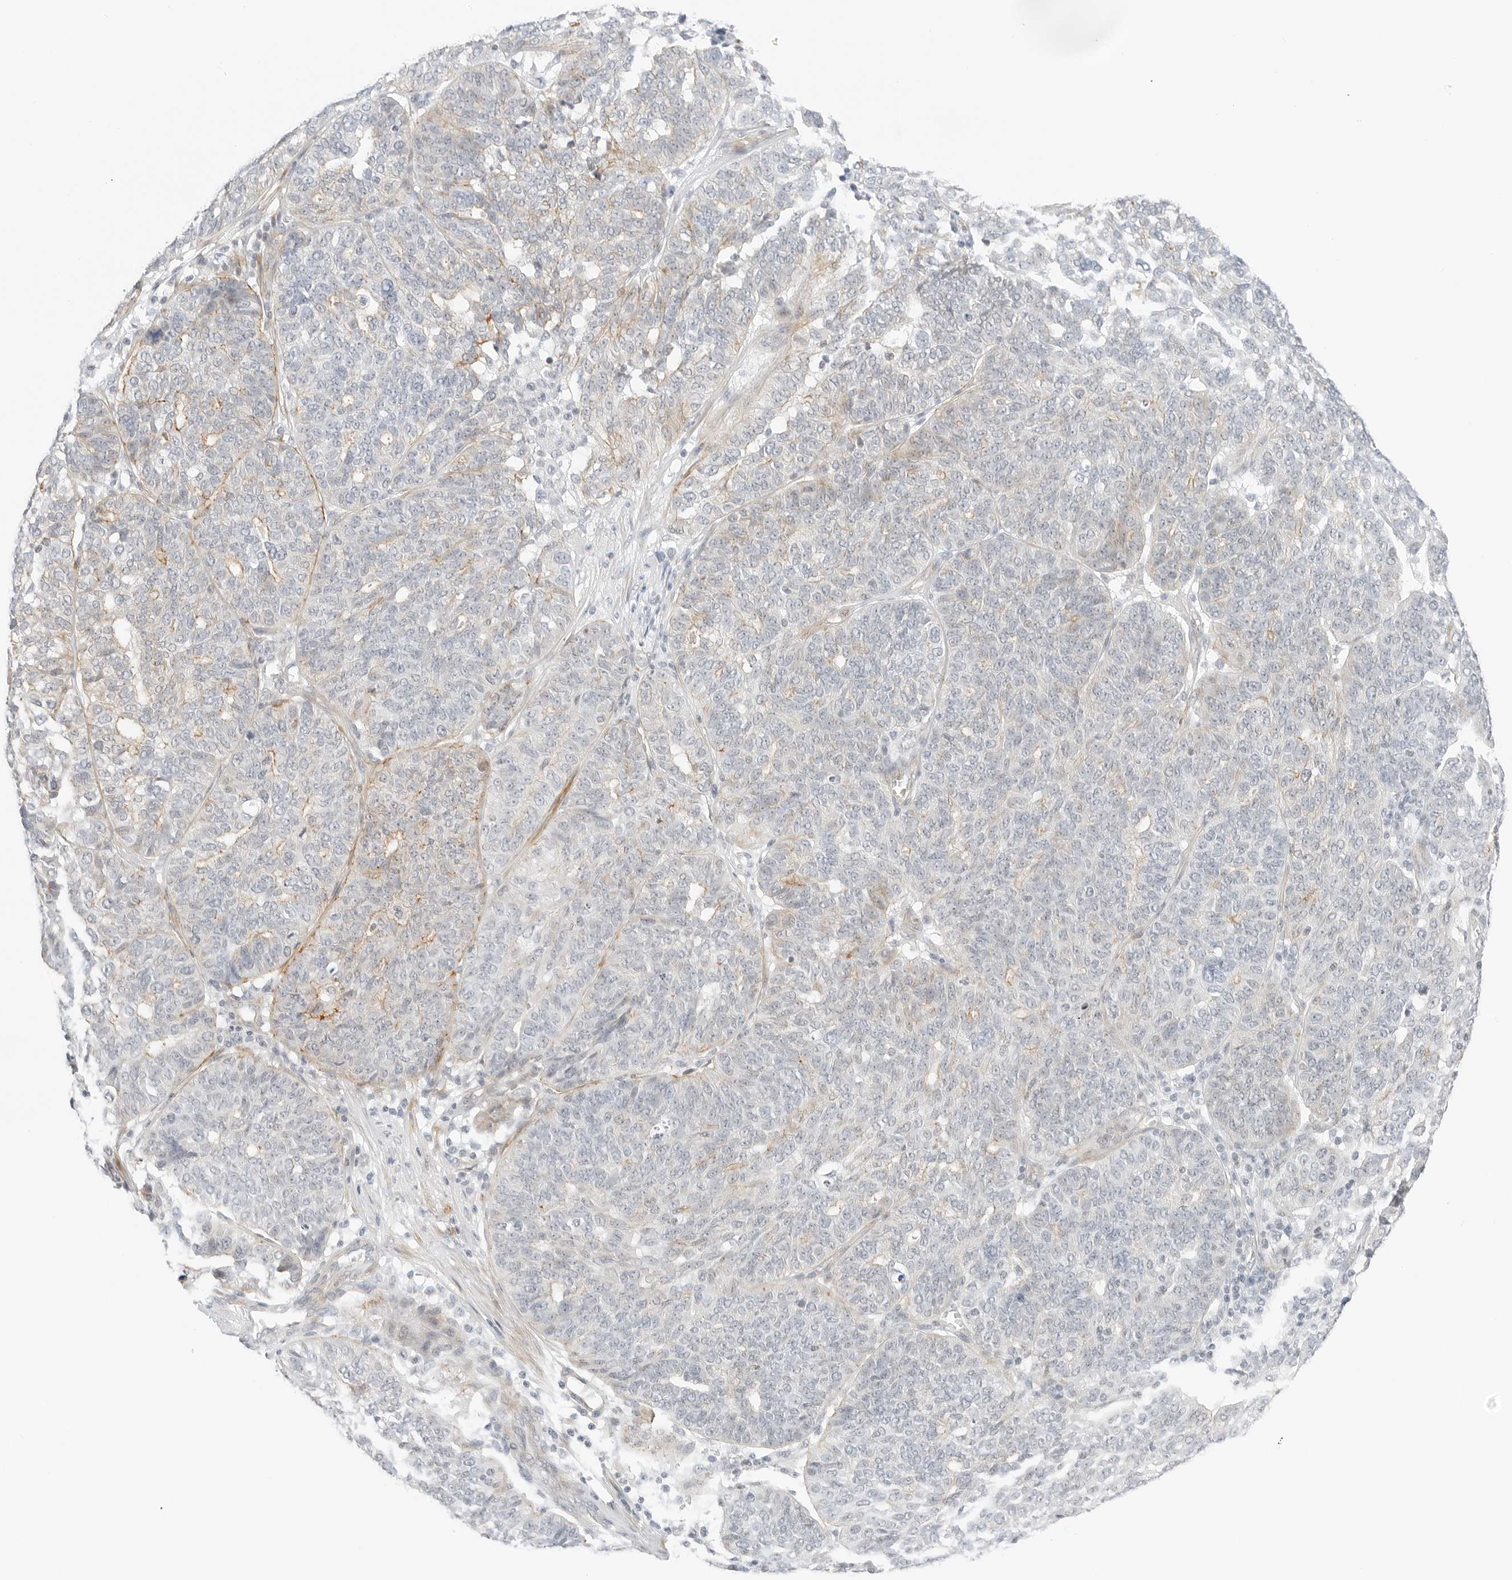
{"staining": {"intensity": "negative", "quantity": "none", "location": "none"}, "tissue": "ovarian cancer", "cell_type": "Tumor cells", "image_type": "cancer", "snomed": [{"axis": "morphology", "description": "Cystadenocarcinoma, serous, NOS"}, {"axis": "topography", "description": "Ovary"}], "caption": "Tumor cells show no significant staining in ovarian cancer.", "gene": "IQCC", "patient": {"sex": "female", "age": 59}}